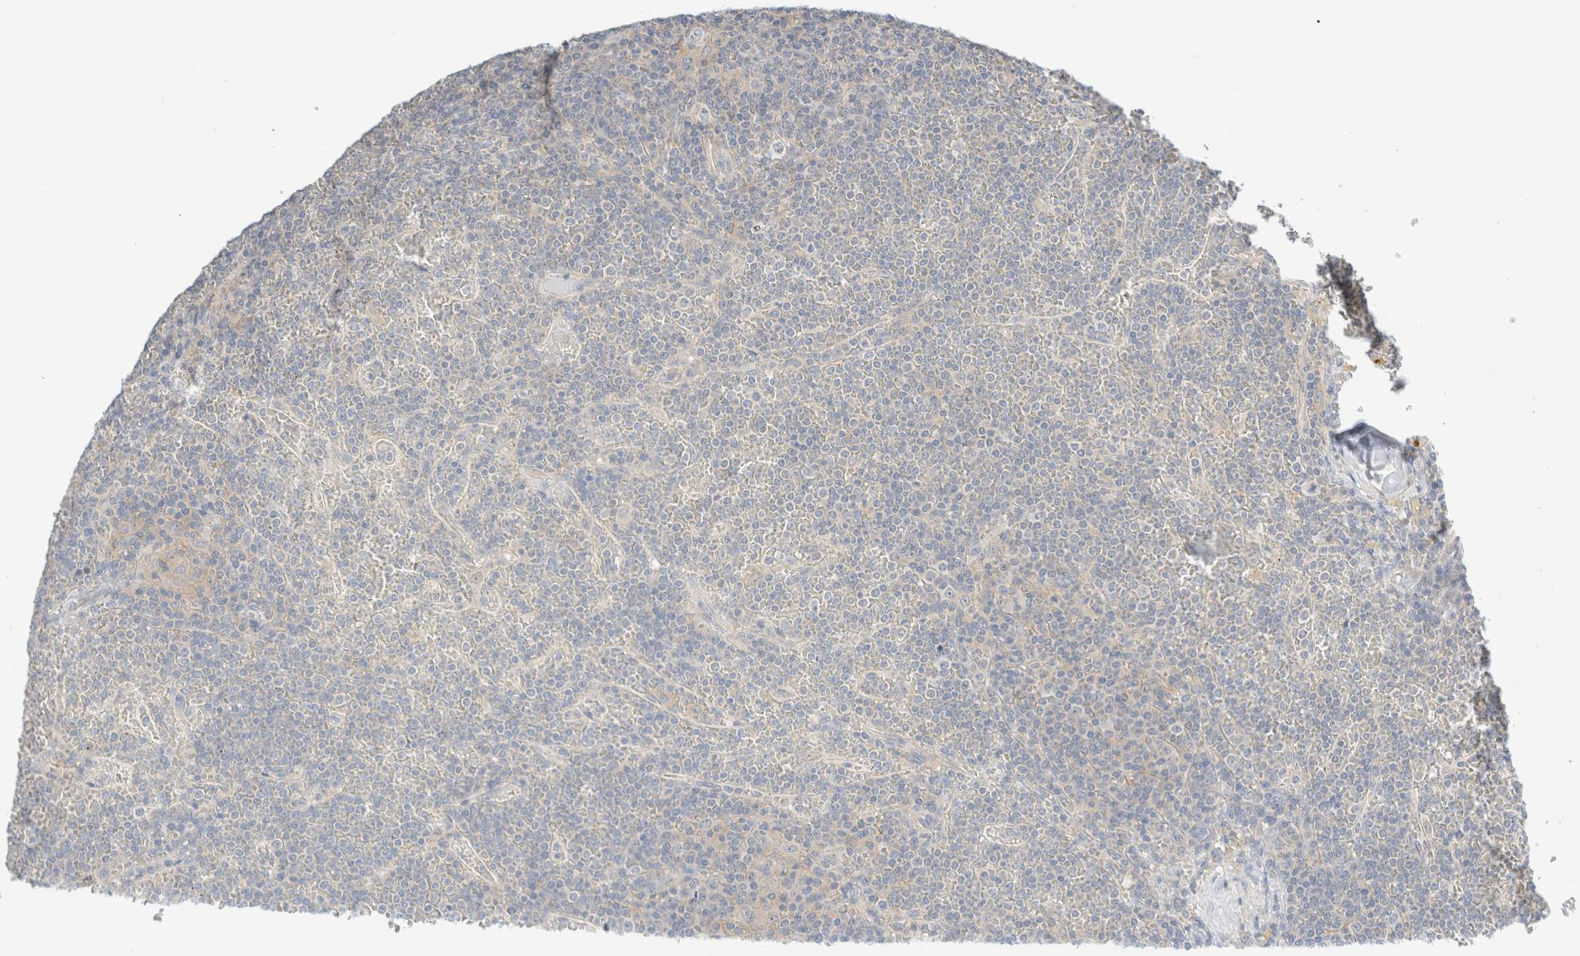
{"staining": {"intensity": "negative", "quantity": "none", "location": "none"}, "tissue": "lymphoma", "cell_type": "Tumor cells", "image_type": "cancer", "snomed": [{"axis": "morphology", "description": "Malignant lymphoma, non-Hodgkin's type, Low grade"}, {"axis": "topography", "description": "Spleen"}], "caption": "Protein analysis of low-grade malignant lymphoma, non-Hodgkin's type displays no significant expression in tumor cells.", "gene": "SDR16C5", "patient": {"sex": "female", "age": 19}}